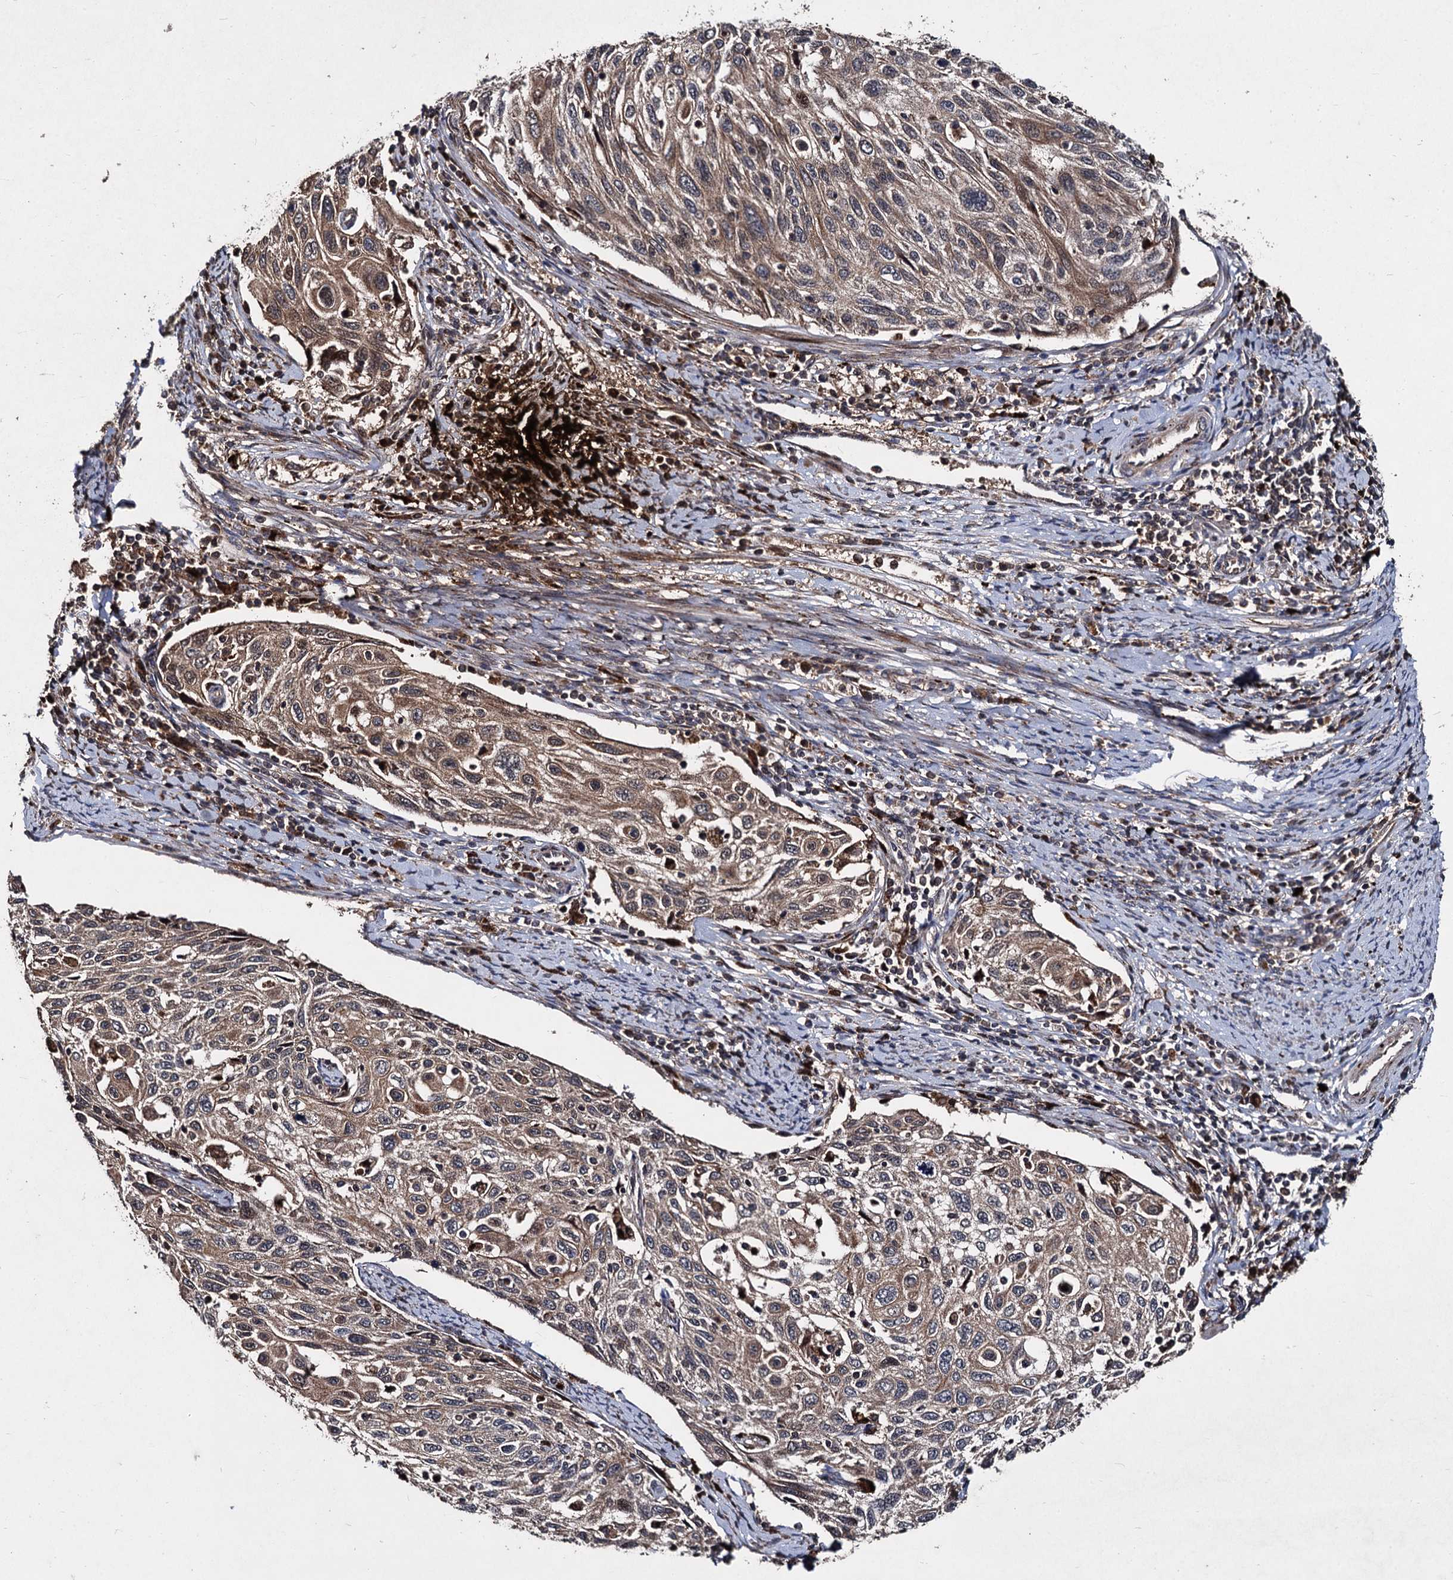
{"staining": {"intensity": "weak", "quantity": ">75%", "location": "cytoplasmic/membranous"}, "tissue": "cervical cancer", "cell_type": "Tumor cells", "image_type": "cancer", "snomed": [{"axis": "morphology", "description": "Squamous cell carcinoma, NOS"}, {"axis": "topography", "description": "Cervix"}], "caption": "Immunohistochemical staining of human cervical squamous cell carcinoma reveals weak cytoplasmic/membranous protein staining in approximately >75% of tumor cells.", "gene": "BCL2L2", "patient": {"sex": "female", "age": 70}}